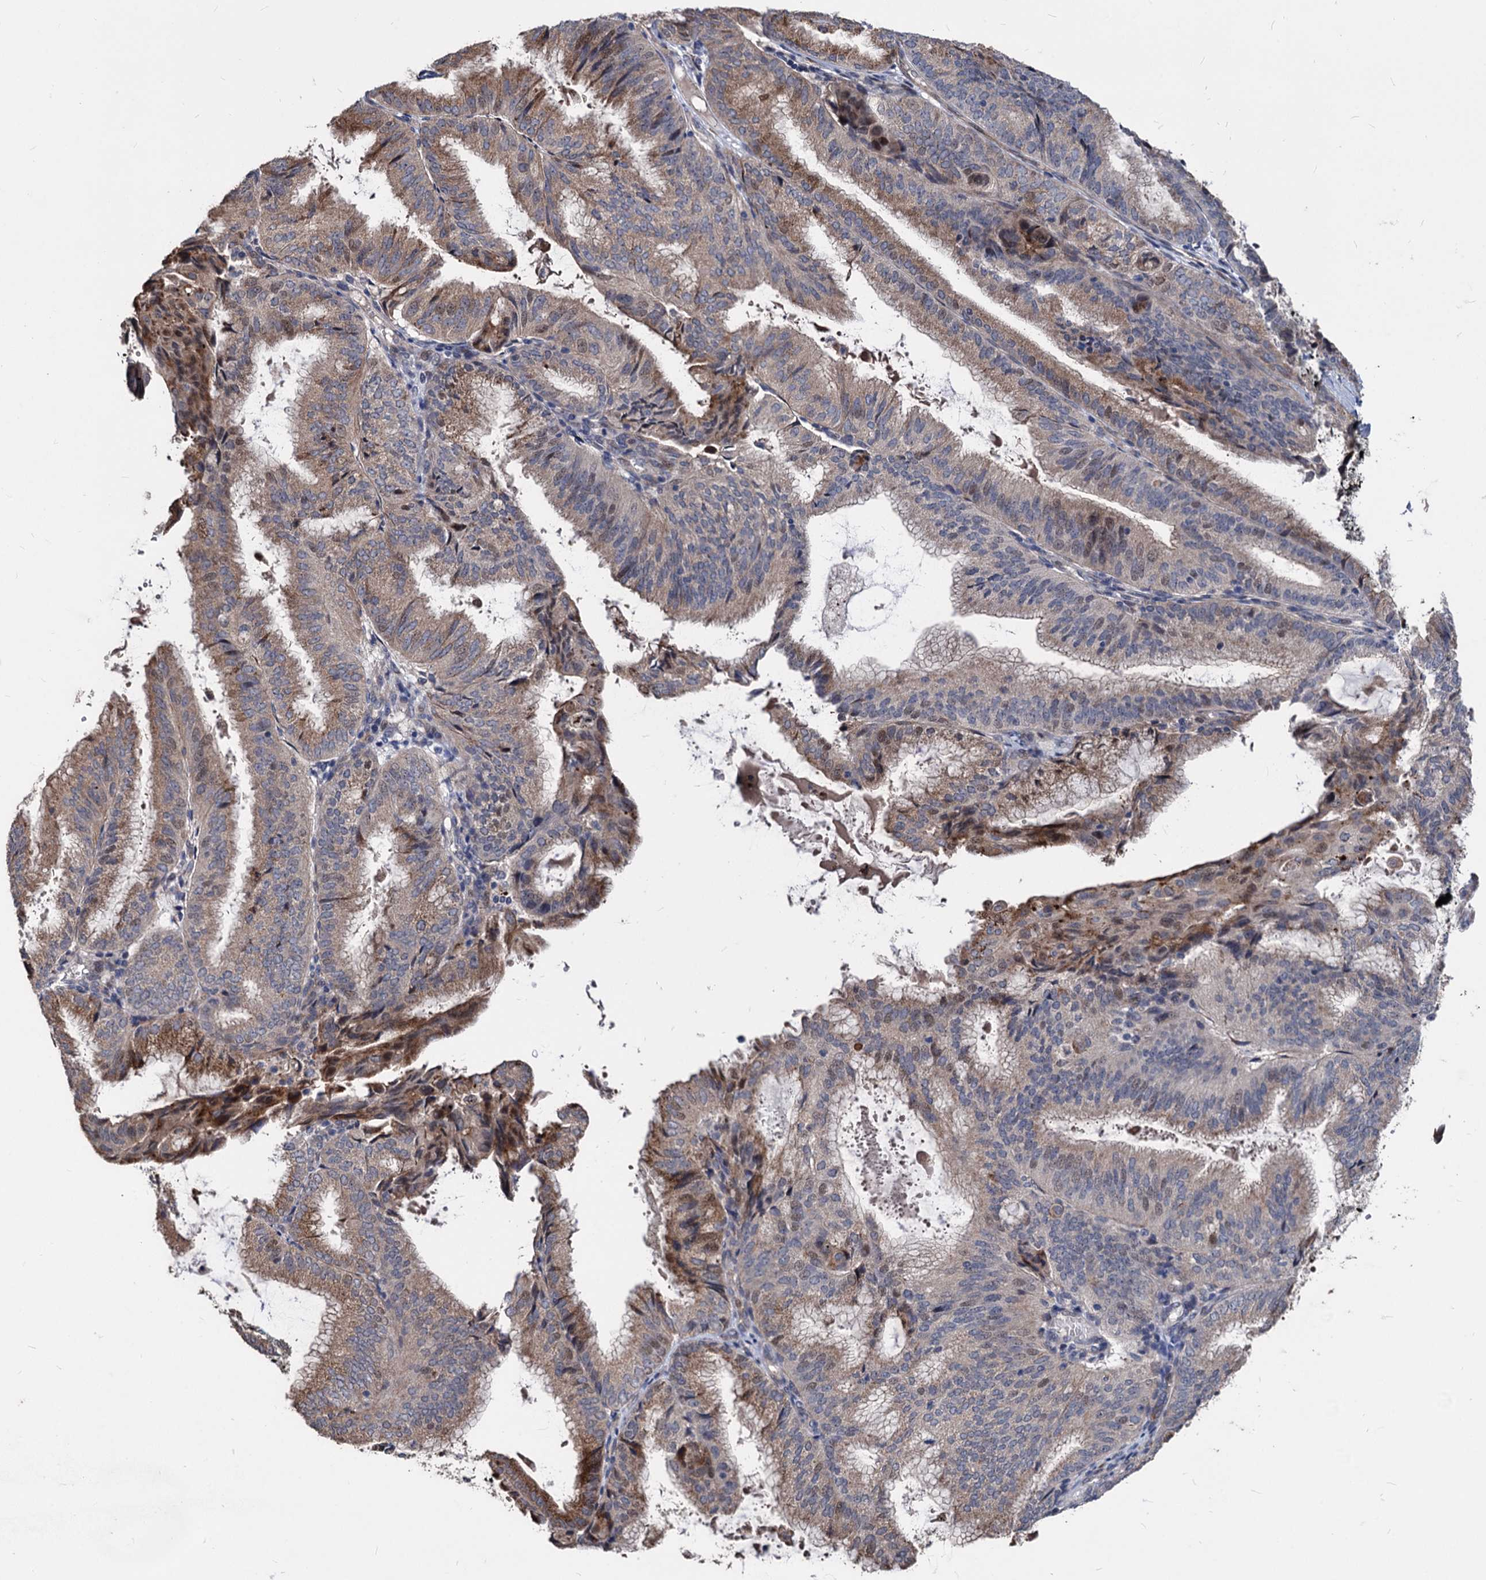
{"staining": {"intensity": "moderate", "quantity": "25%-75%", "location": "cytoplasmic/membranous"}, "tissue": "endometrial cancer", "cell_type": "Tumor cells", "image_type": "cancer", "snomed": [{"axis": "morphology", "description": "Adenocarcinoma, NOS"}, {"axis": "topography", "description": "Endometrium"}], "caption": "Endometrial cancer (adenocarcinoma) tissue reveals moderate cytoplasmic/membranous positivity in approximately 25%-75% of tumor cells", "gene": "SMAGP", "patient": {"sex": "female", "age": 49}}